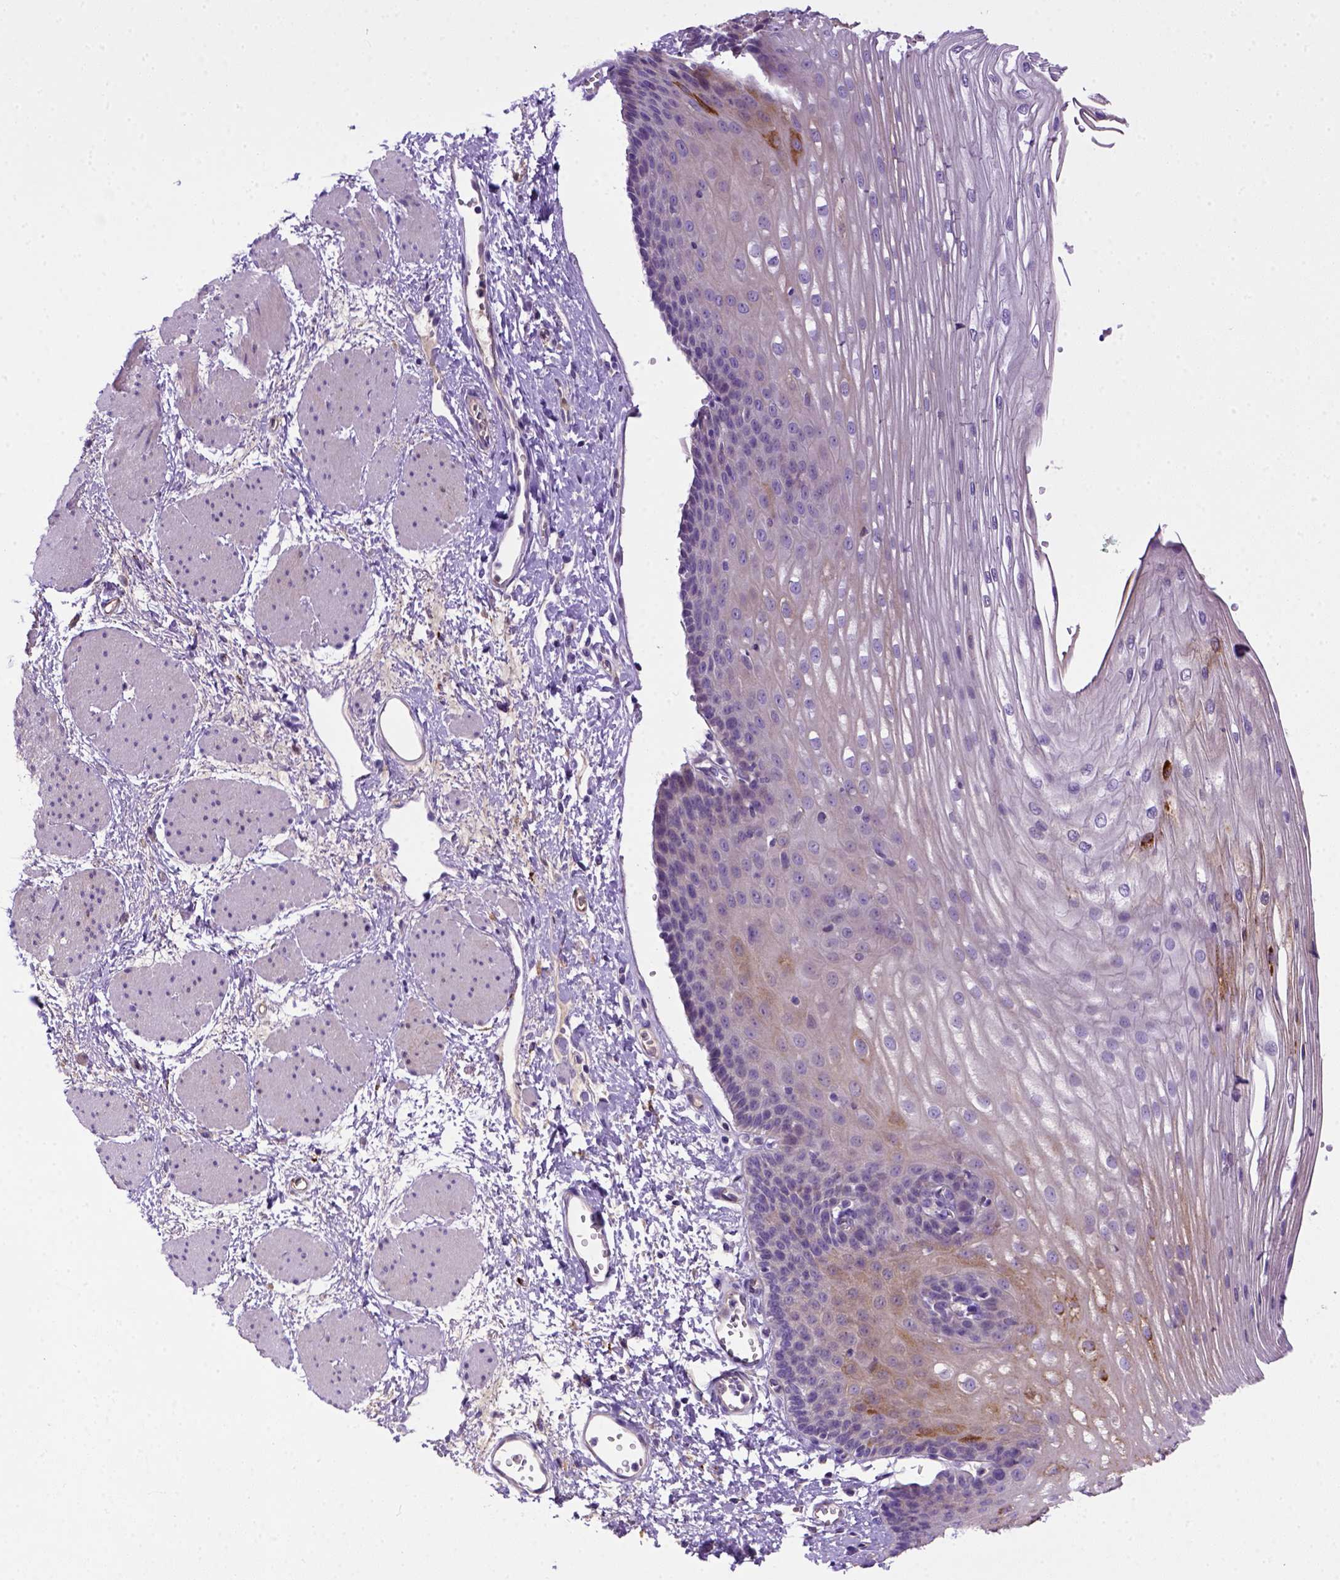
{"staining": {"intensity": "moderate", "quantity": "<25%", "location": "cytoplasmic/membranous"}, "tissue": "esophagus", "cell_type": "Squamous epithelial cells", "image_type": "normal", "snomed": [{"axis": "morphology", "description": "Normal tissue, NOS"}, {"axis": "topography", "description": "Esophagus"}], "caption": "DAB immunohistochemical staining of unremarkable human esophagus reveals moderate cytoplasmic/membranous protein staining in about <25% of squamous epithelial cells.", "gene": "DEPDC1B", "patient": {"sex": "male", "age": 62}}